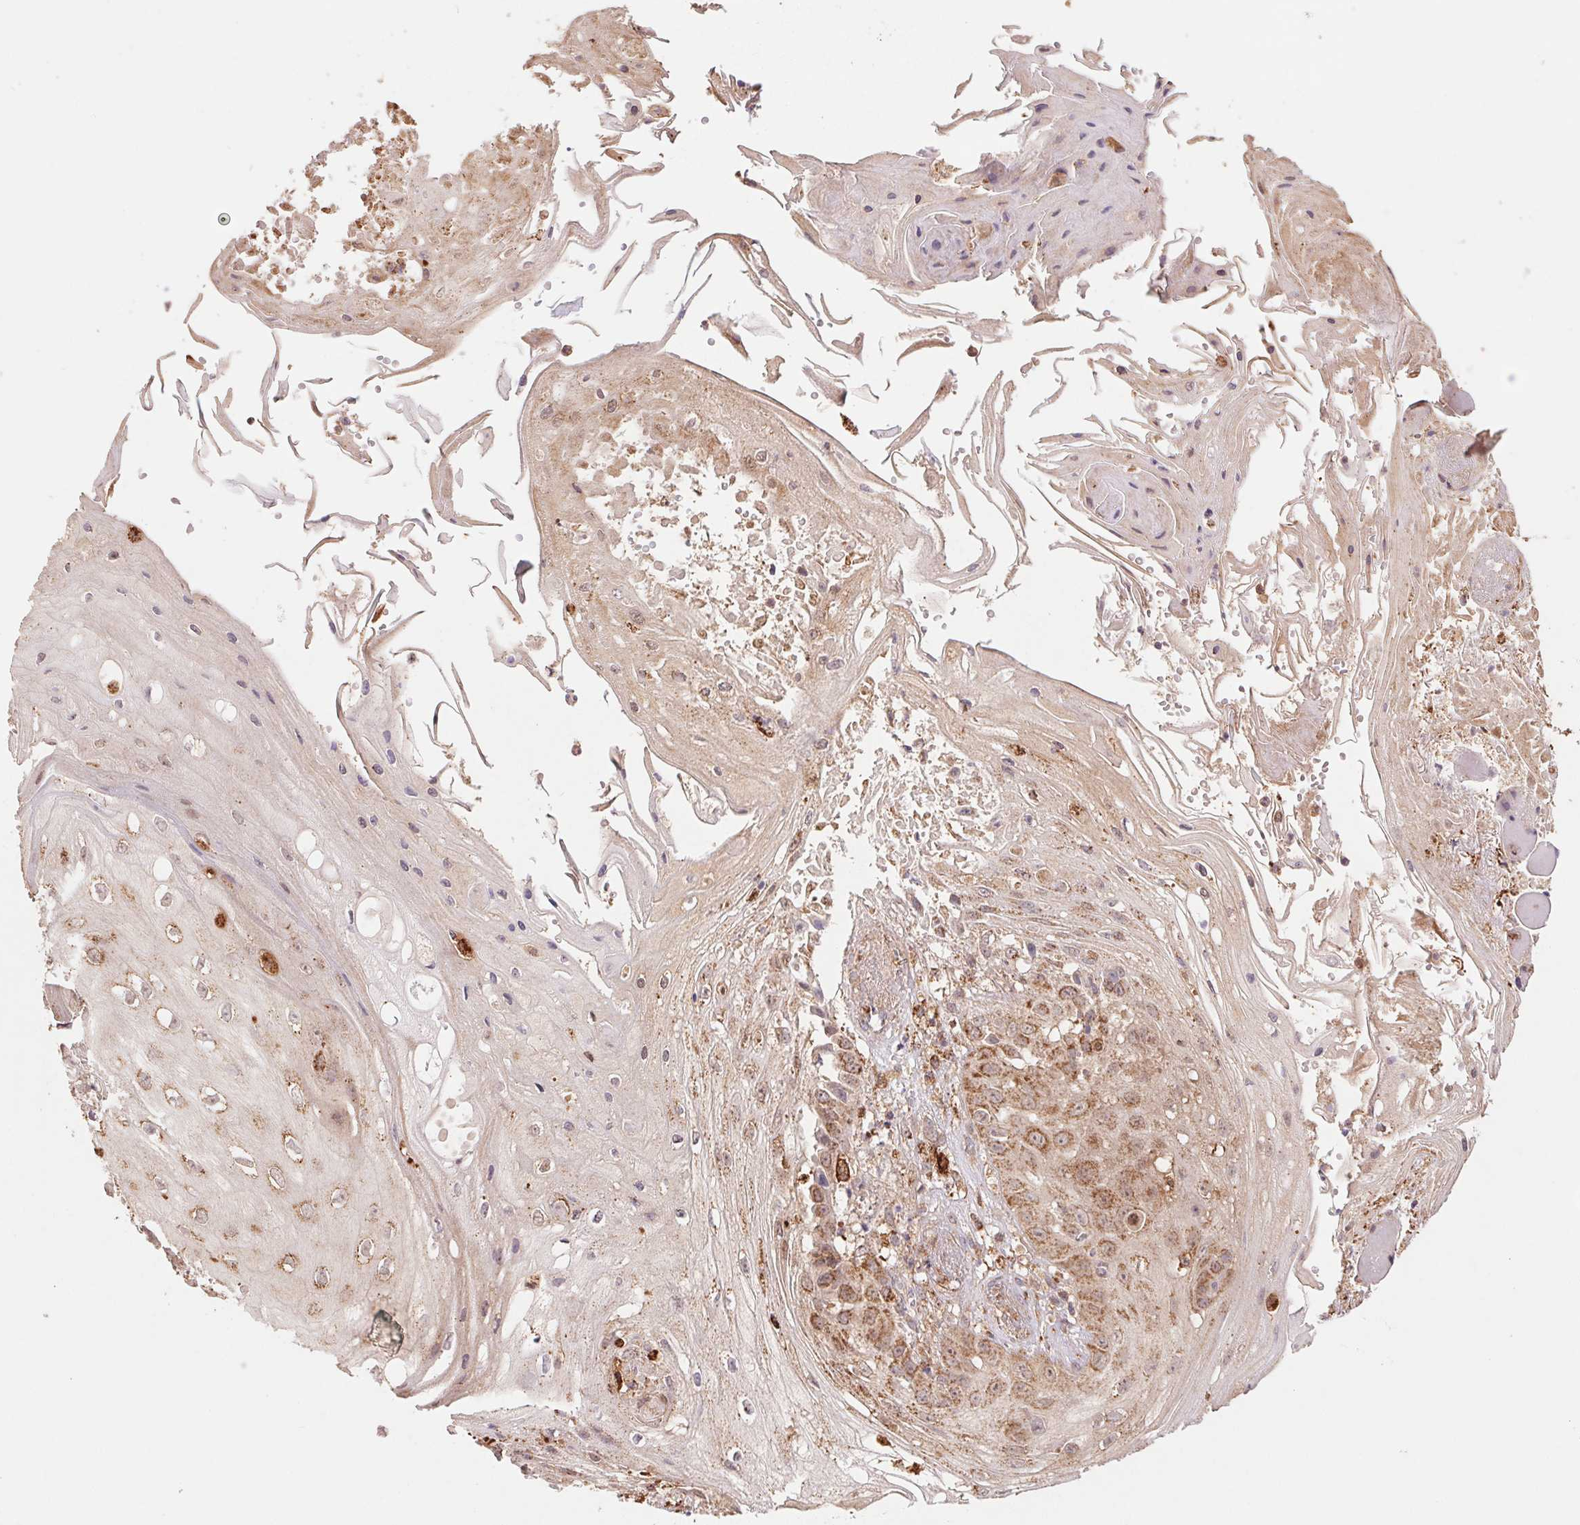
{"staining": {"intensity": "moderate", "quantity": "25%-75%", "location": "cytoplasmic/membranous"}, "tissue": "skin cancer", "cell_type": "Tumor cells", "image_type": "cancer", "snomed": [{"axis": "morphology", "description": "Squamous cell carcinoma, NOS"}, {"axis": "topography", "description": "Skin"}], "caption": "Moderate cytoplasmic/membranous positivity for a protein is seen in approximately 25%-75% of tumor cells of skin squamous cell carcinoma using immunohistochemistry.", "gene": "URM1", "patient": {"sex": "male", "age": 70}}